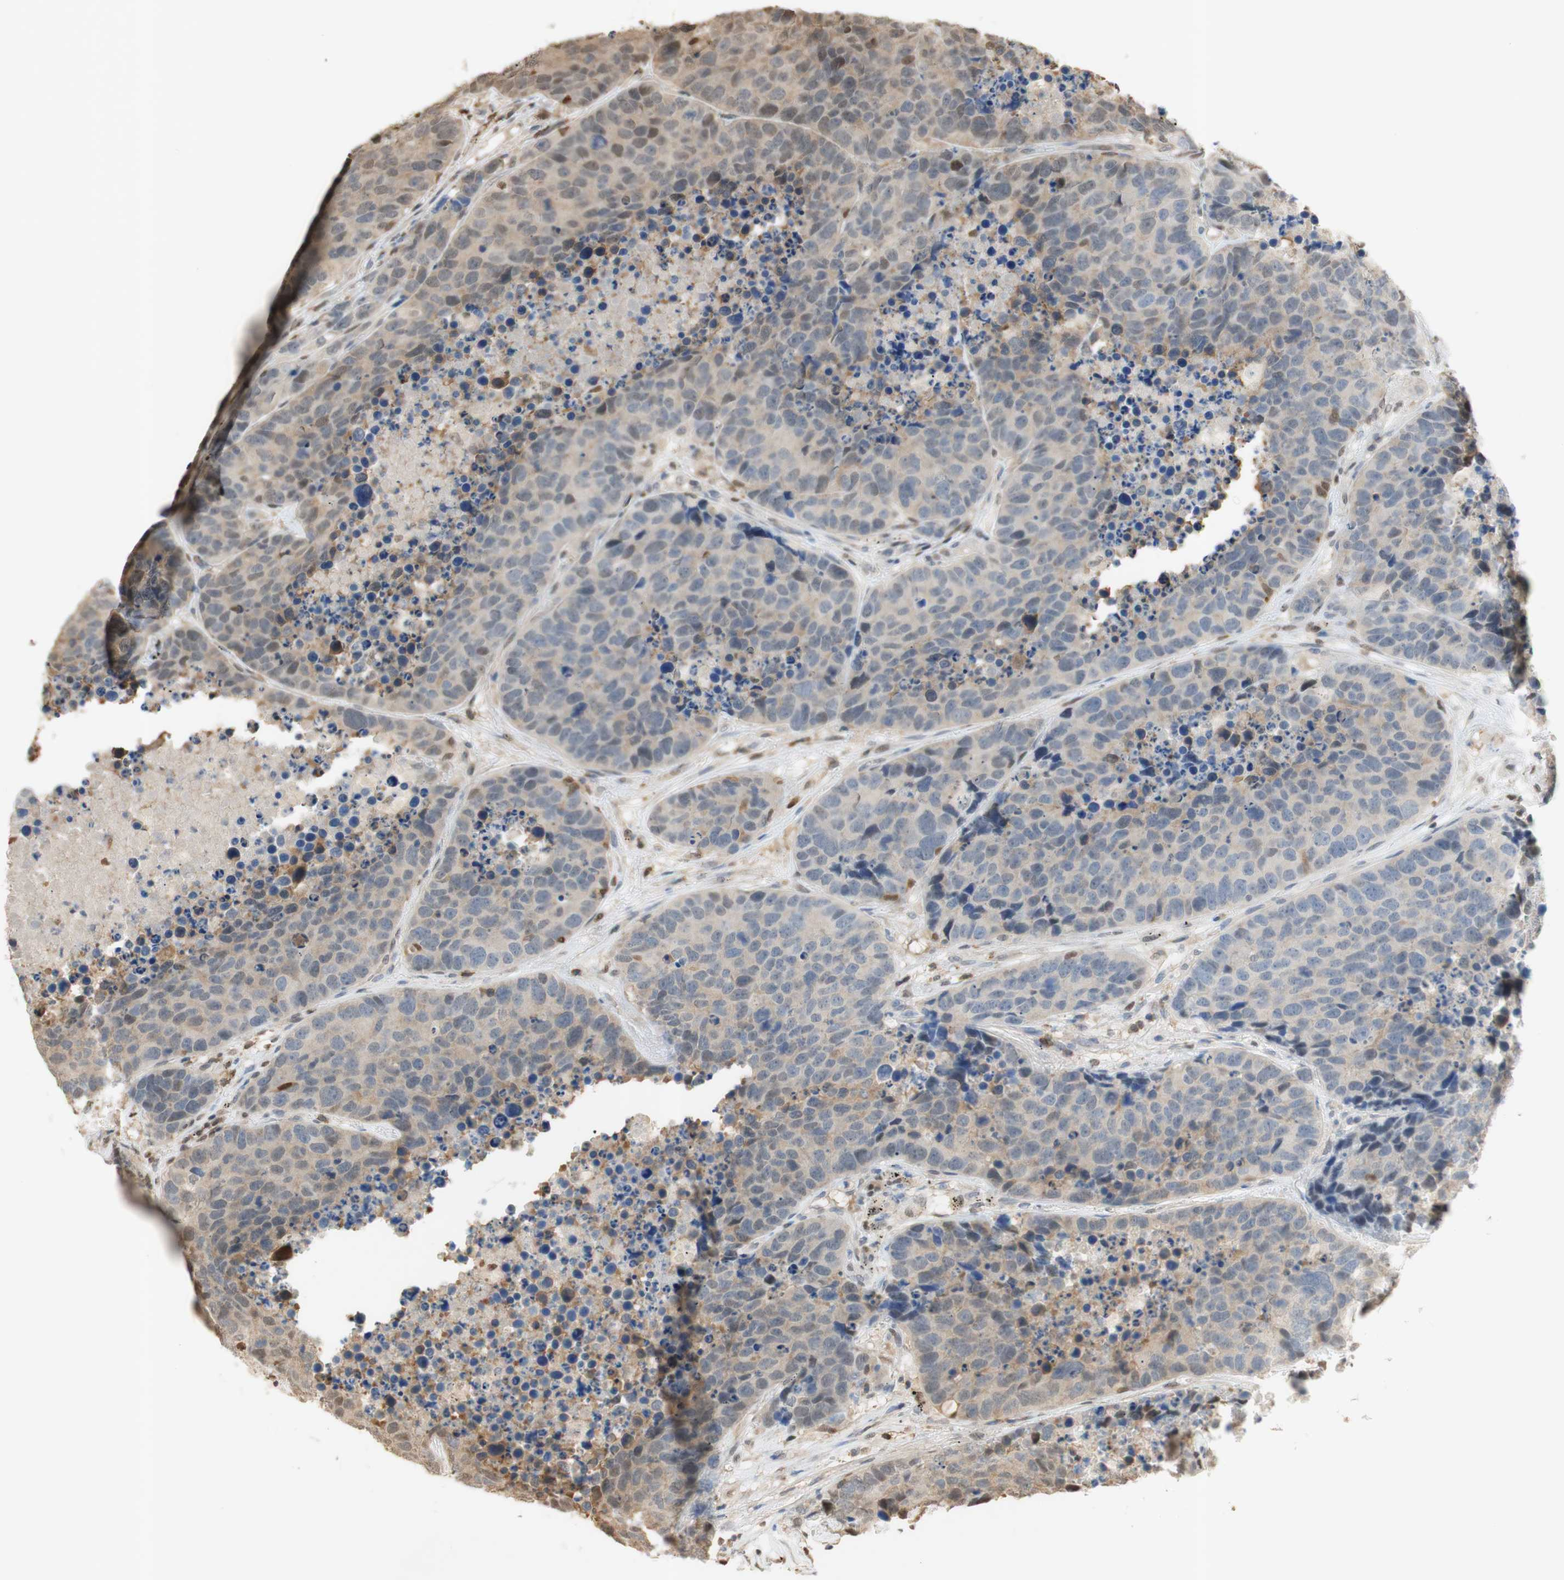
{"staining": {"intensity": "weak", "quantity": "<25%", "location": "cytoplasmic/membranous,nuclear"}, "tissue": "carcinoid", "cell_type": "Tumor cells", "image_type": "cancer", "snomed": [{"axis": "morphology", "description": "Carcinoid, malignant, NOS"}, {"axis": "topography", "description": "Lung"}], "caption": "Carcinoid (malignant) stained for a protein using immunohistochemistry (IHC) displays no staining tumor cells.", "gene": "NAP1L4", "patient": {"sex": "male", "age": 60}}